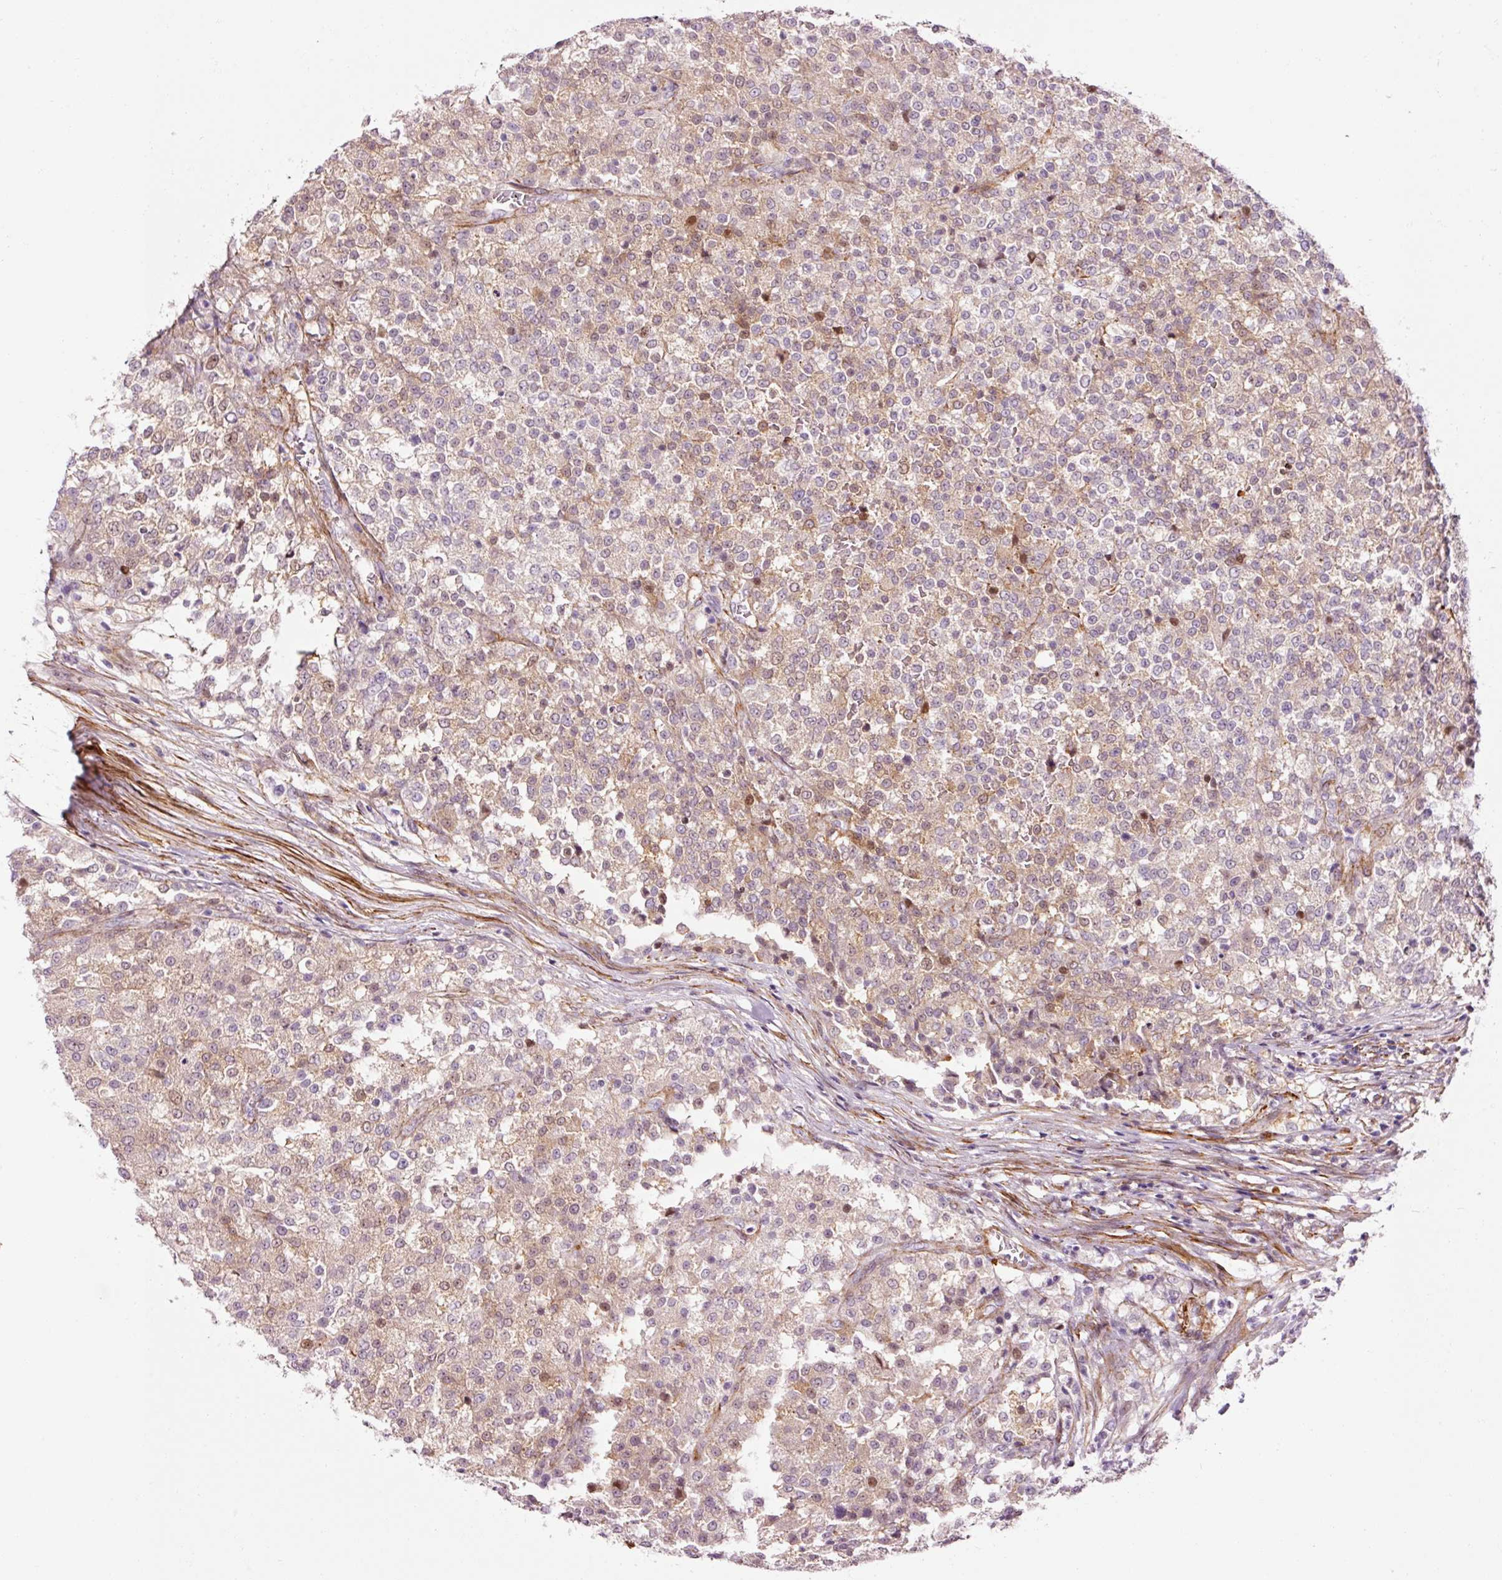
{"staining": {"intensity": "weak", "quantity": "25%-75%", "location": "cytoplasmic/membranous"}, "tissue": "testis cancer", "cell_type": "Tumor cells", "image_type": "cancer", "snomed": [{"axis": "morphology", "description": "Seminoma, NOS"}, {"axis": "topography", "description": "Testis"}], "caption": "Human testis cancer (seminoma) stained with a protein marker shows weak staining in tumor cells.", "gene": "ANKRD20A1", "patient": {"sex": "male", "age": 59}}